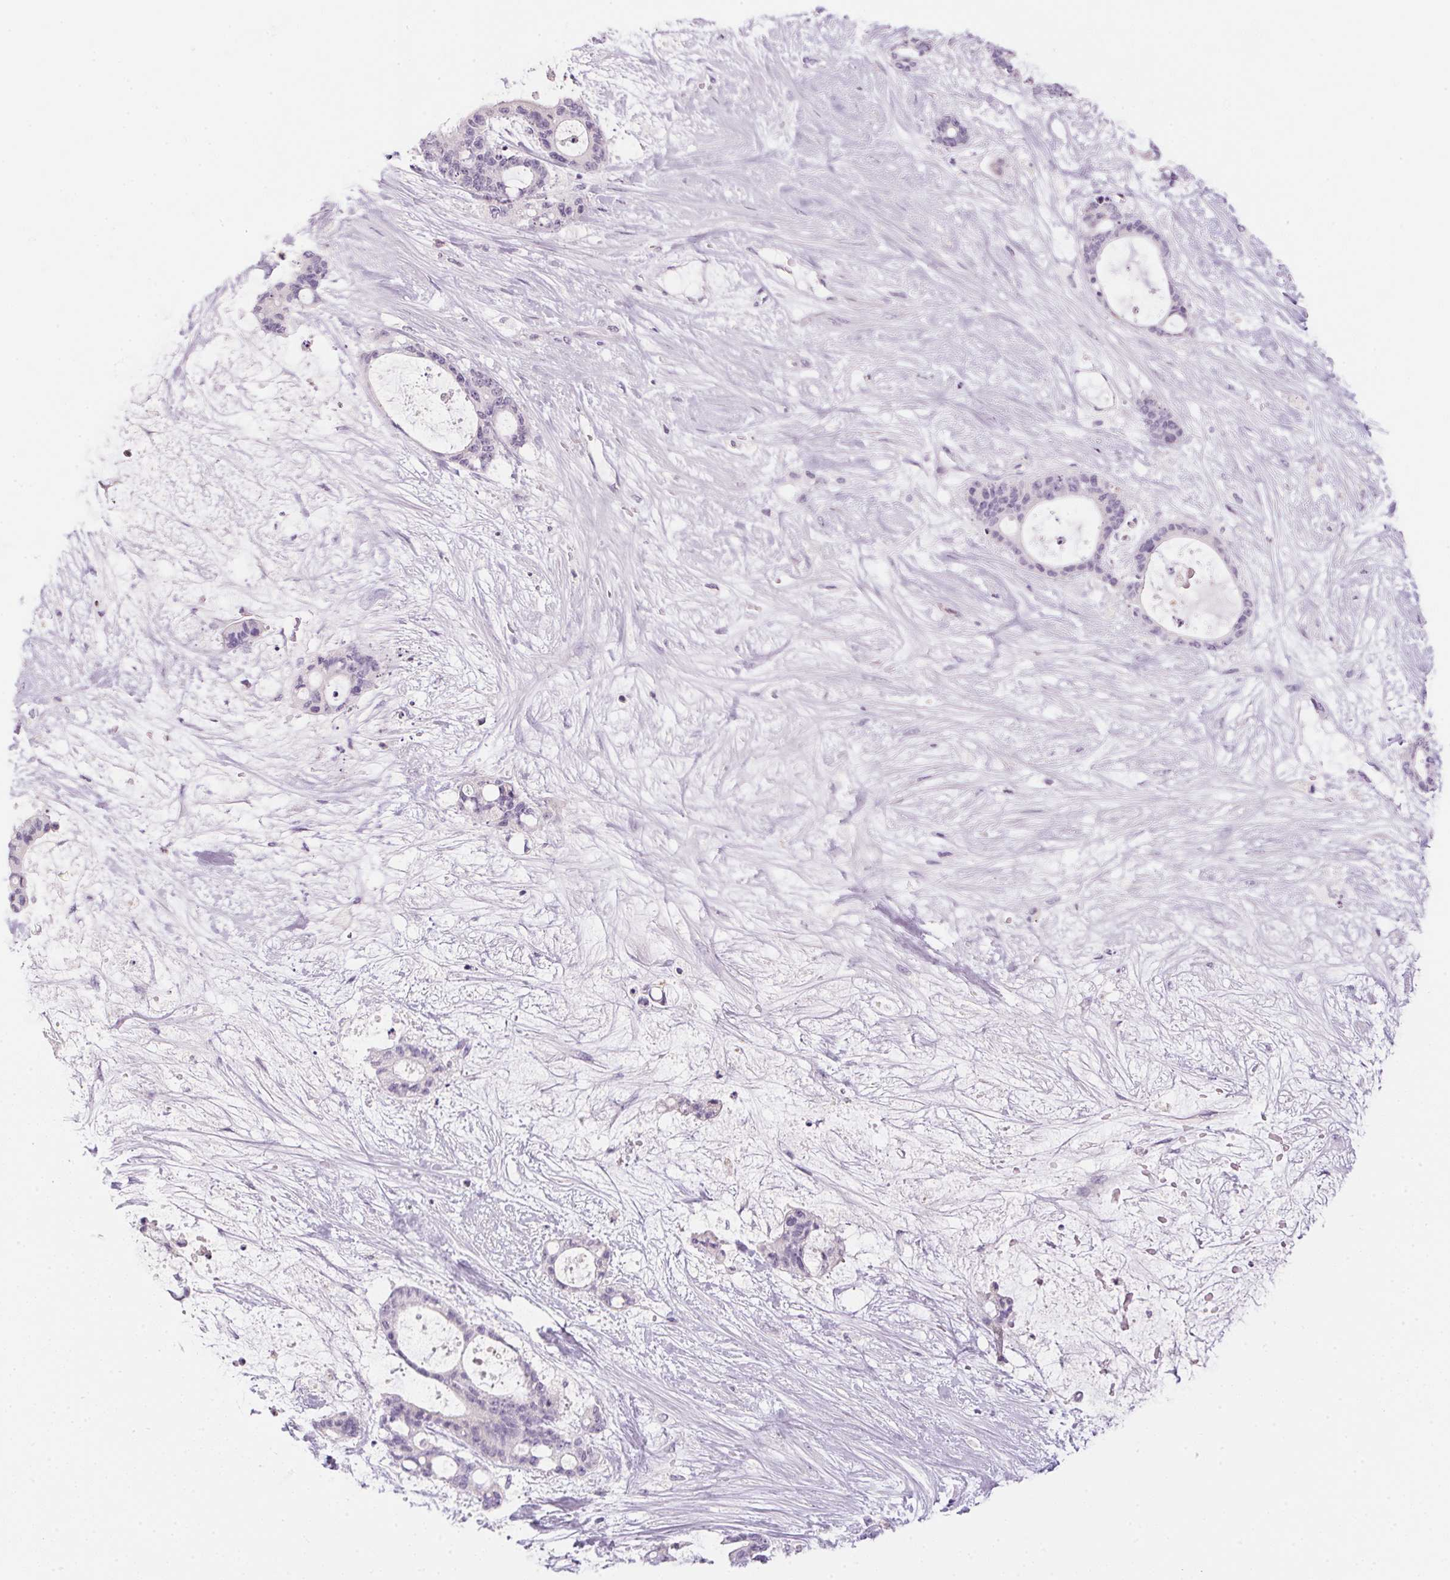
{"staining": {"intensity": "negative", "quantity": "none", "location": "none"}, "tissue": "liver cancer", "cell_type": "Tumor cells", "image_type": "cancer", "snomed": [{"axis": "morphology", "description": "Normal tissue, NOS"}, {"axis": "morphology", "description": "Cholangiocarcinoma"}, {"axis": "topography", "description": "Liver"}, {"axis": "topography", "description": "Peripheral nerve tissue"}], "caption": "Human cholangiocarcinoma (liver) stained for a protein using immunohistochemistry (IHC) reveals no positivity in tumor cells.", "gene": "ECPAS", "patient": {"sex": "female", "age": 73}}